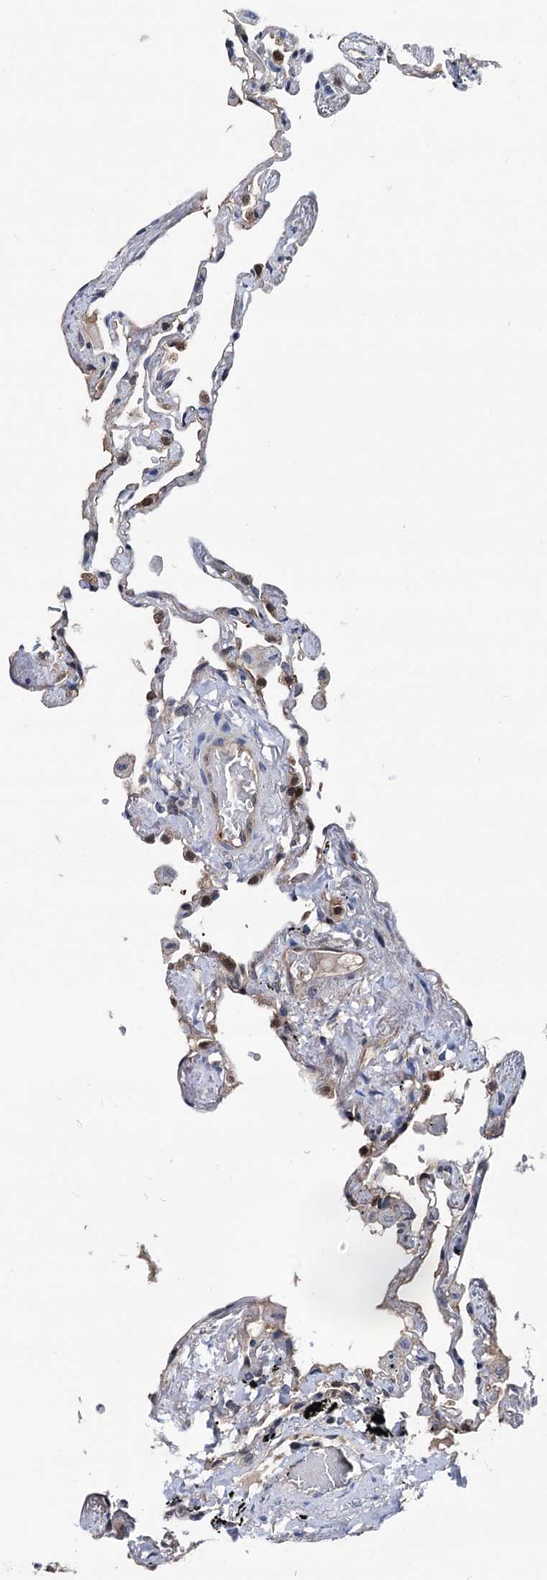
{"staining": {"intensity": "weak", "quantity": "<25%", "location": "cytoplasmic/membranous,nuclear"}, "tissue": "lung", "cell_type": "Alveolar cells", "image_type": "normal", "snomed": [{"axis": "morphology", "description": "Normal tissue, NOS"}, {"axis": "topography", "description": "Lung"}], "caption": "Human lung stained for a protein using immunohistochemistry displays no positivity in alveolar cells.", "gene": "GLO1", "patient": {"sex": "female", "age": 67}}